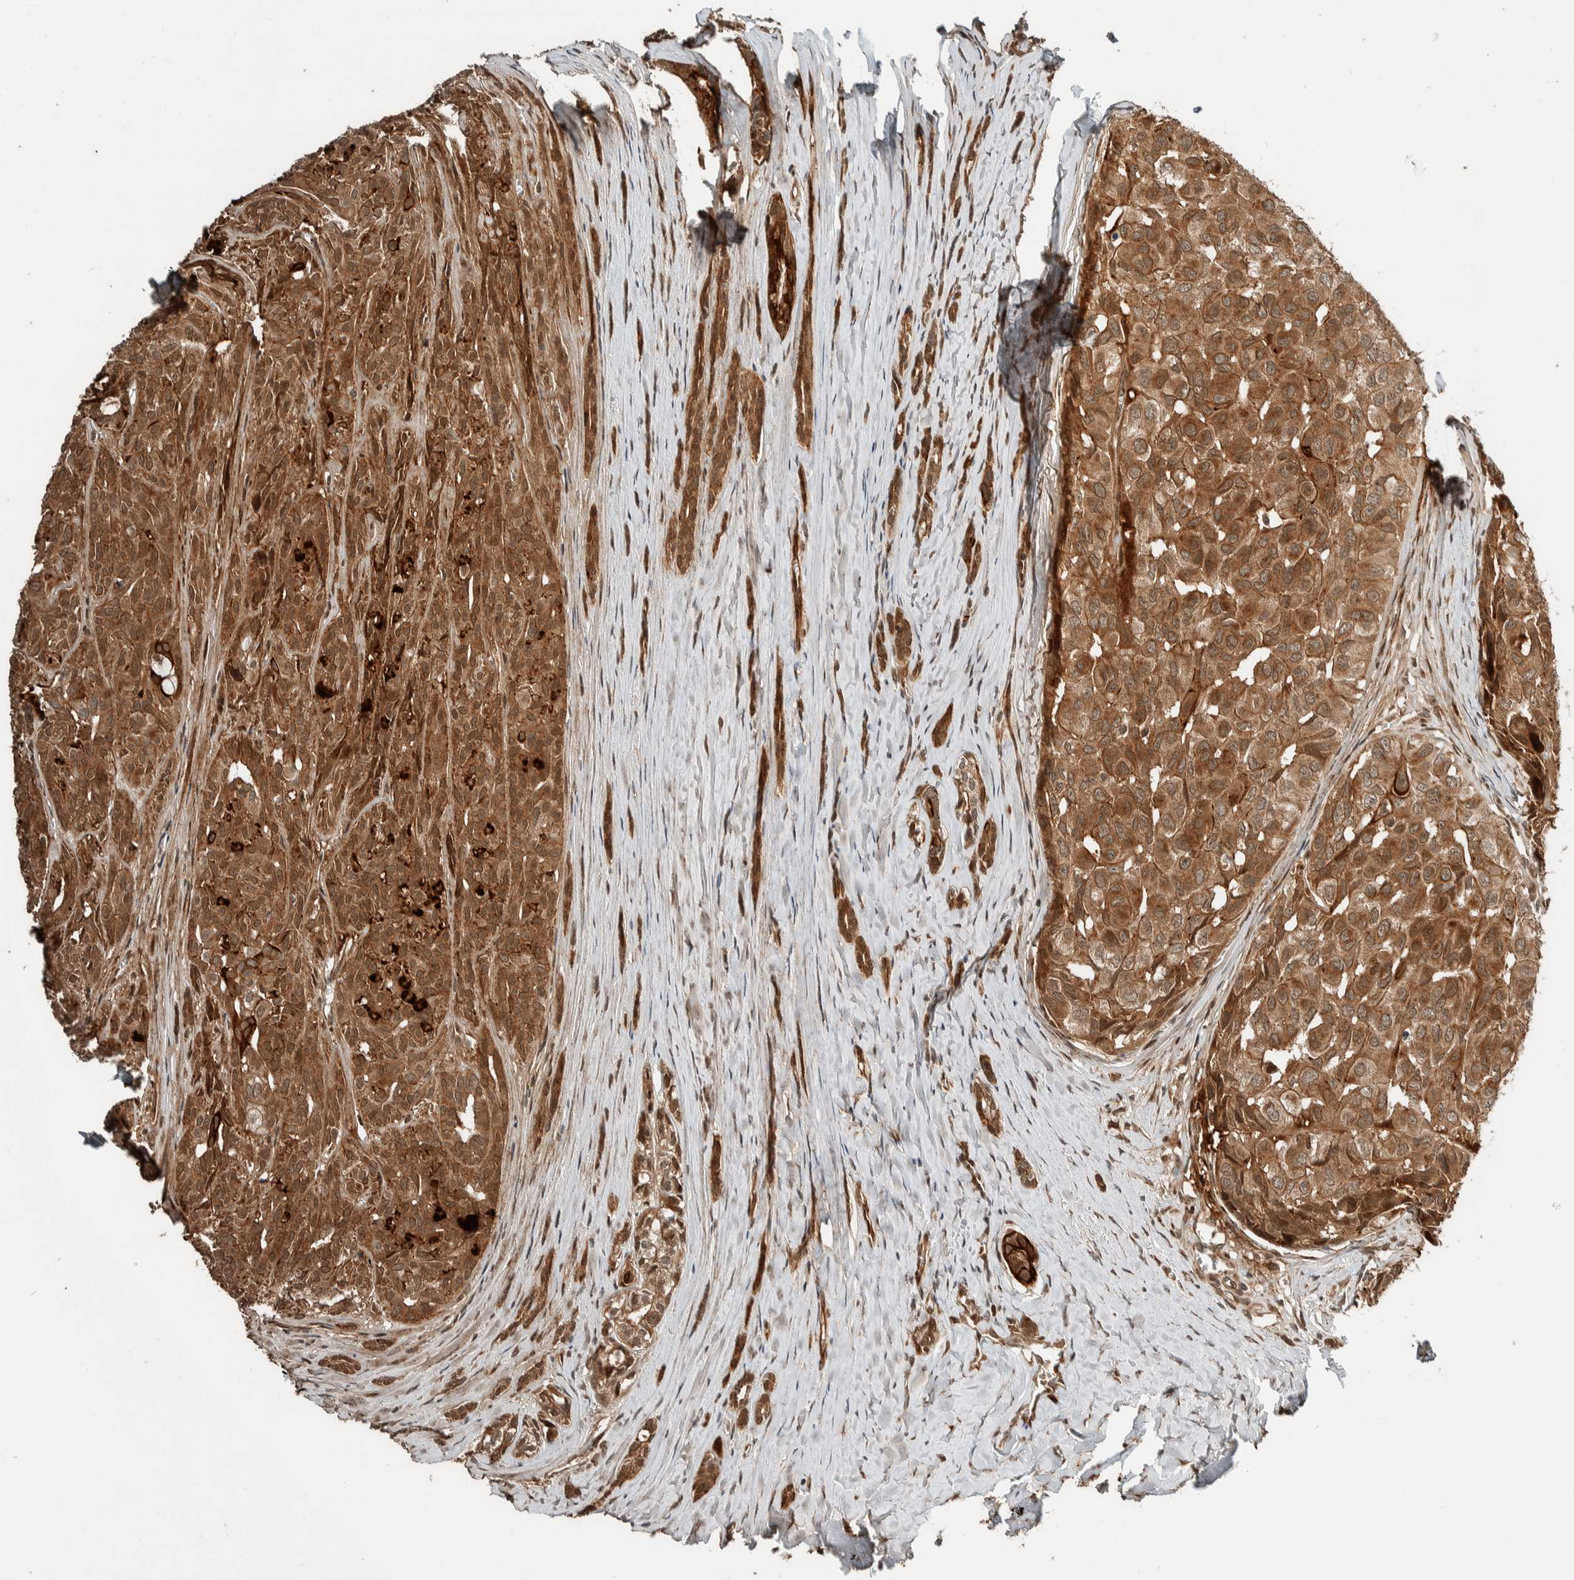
{"staining": {"intensity": "moderate", "quantity": ">75%", "location": "cytoplasmic/membranous"}, "tissue": "head and neck cancer", "cell_type": "Tumor cells", "image_type": "cancer", "snomed": [{"axis": "morphology", "description": "Adenocarcinoma, NOS"}, {"axis": "topography", "description": "Salivary gland, NOS"}, {"axis": "topography", "description": "Head-Neck"}], "caption": "A brown stain labels moderate cytoplasmic/membranous expression of a protein in head and neck cancer (adenocarcinoma) tumor cells.", "gene": "STXBP4", "patient": {"sex": "female", "age": 76}}